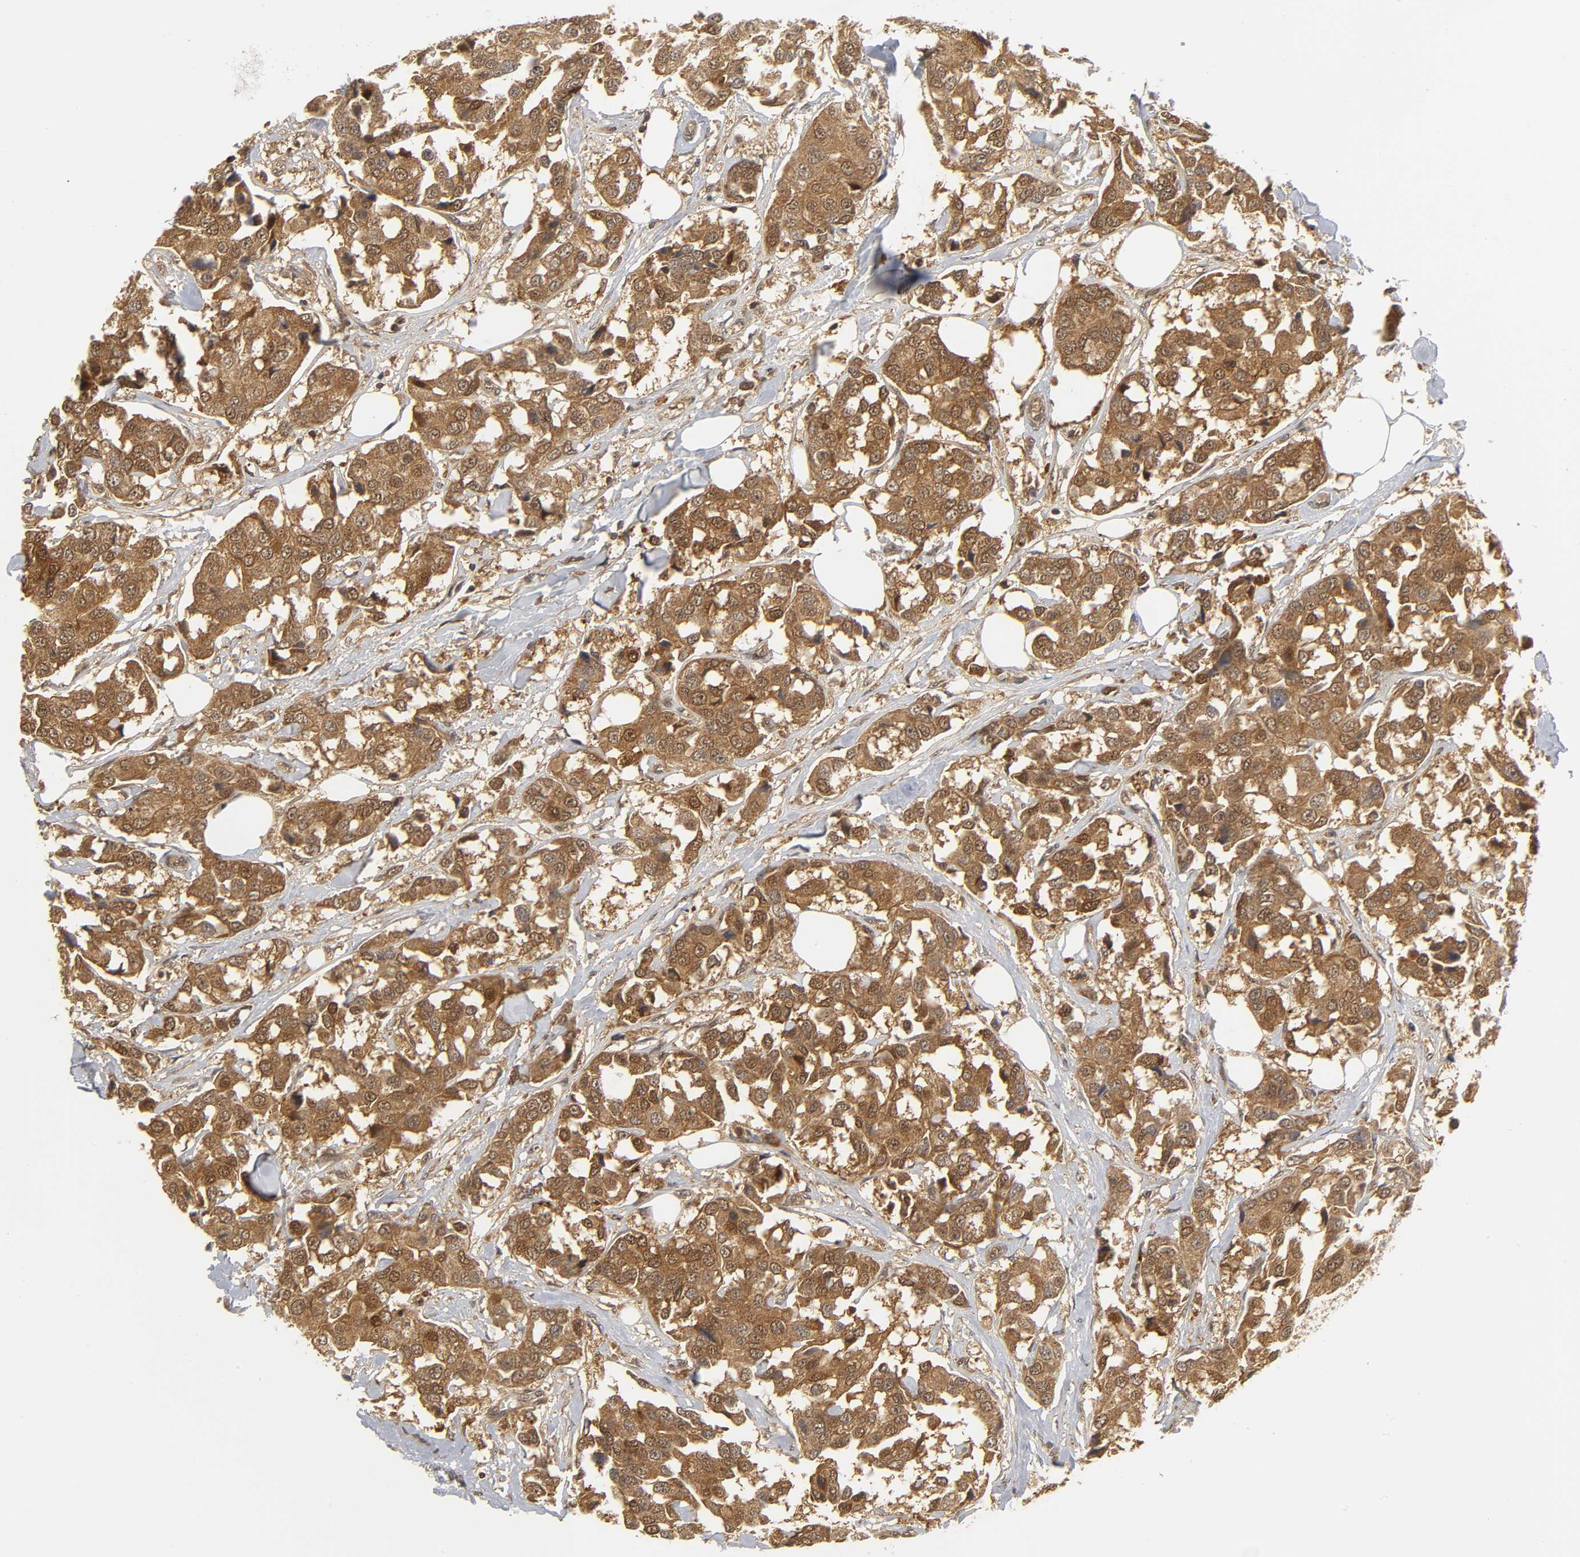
{"staining": {"intensity": "moderate", "quantity": ">75%", "location": "cytoplasmic/membranous,nuclear"}, "tissue": "breast cancer", "cell_type": "Tumor cells", "image_type": "cancer", "snomed": [{"axis": "morphology", "description": "Duct carcinoma"}, {"axis": "topography", "description": "Breast"}], "caption": "Immunohistochemical staining of breast invasive ductal carcinoma demonstrates medium levels of moderate cytoplasmic/membranous and nuclear staining in about >75% of tumor cells.", "gene": "PARK7", "patient": {"sex": "female", "age": 80}}